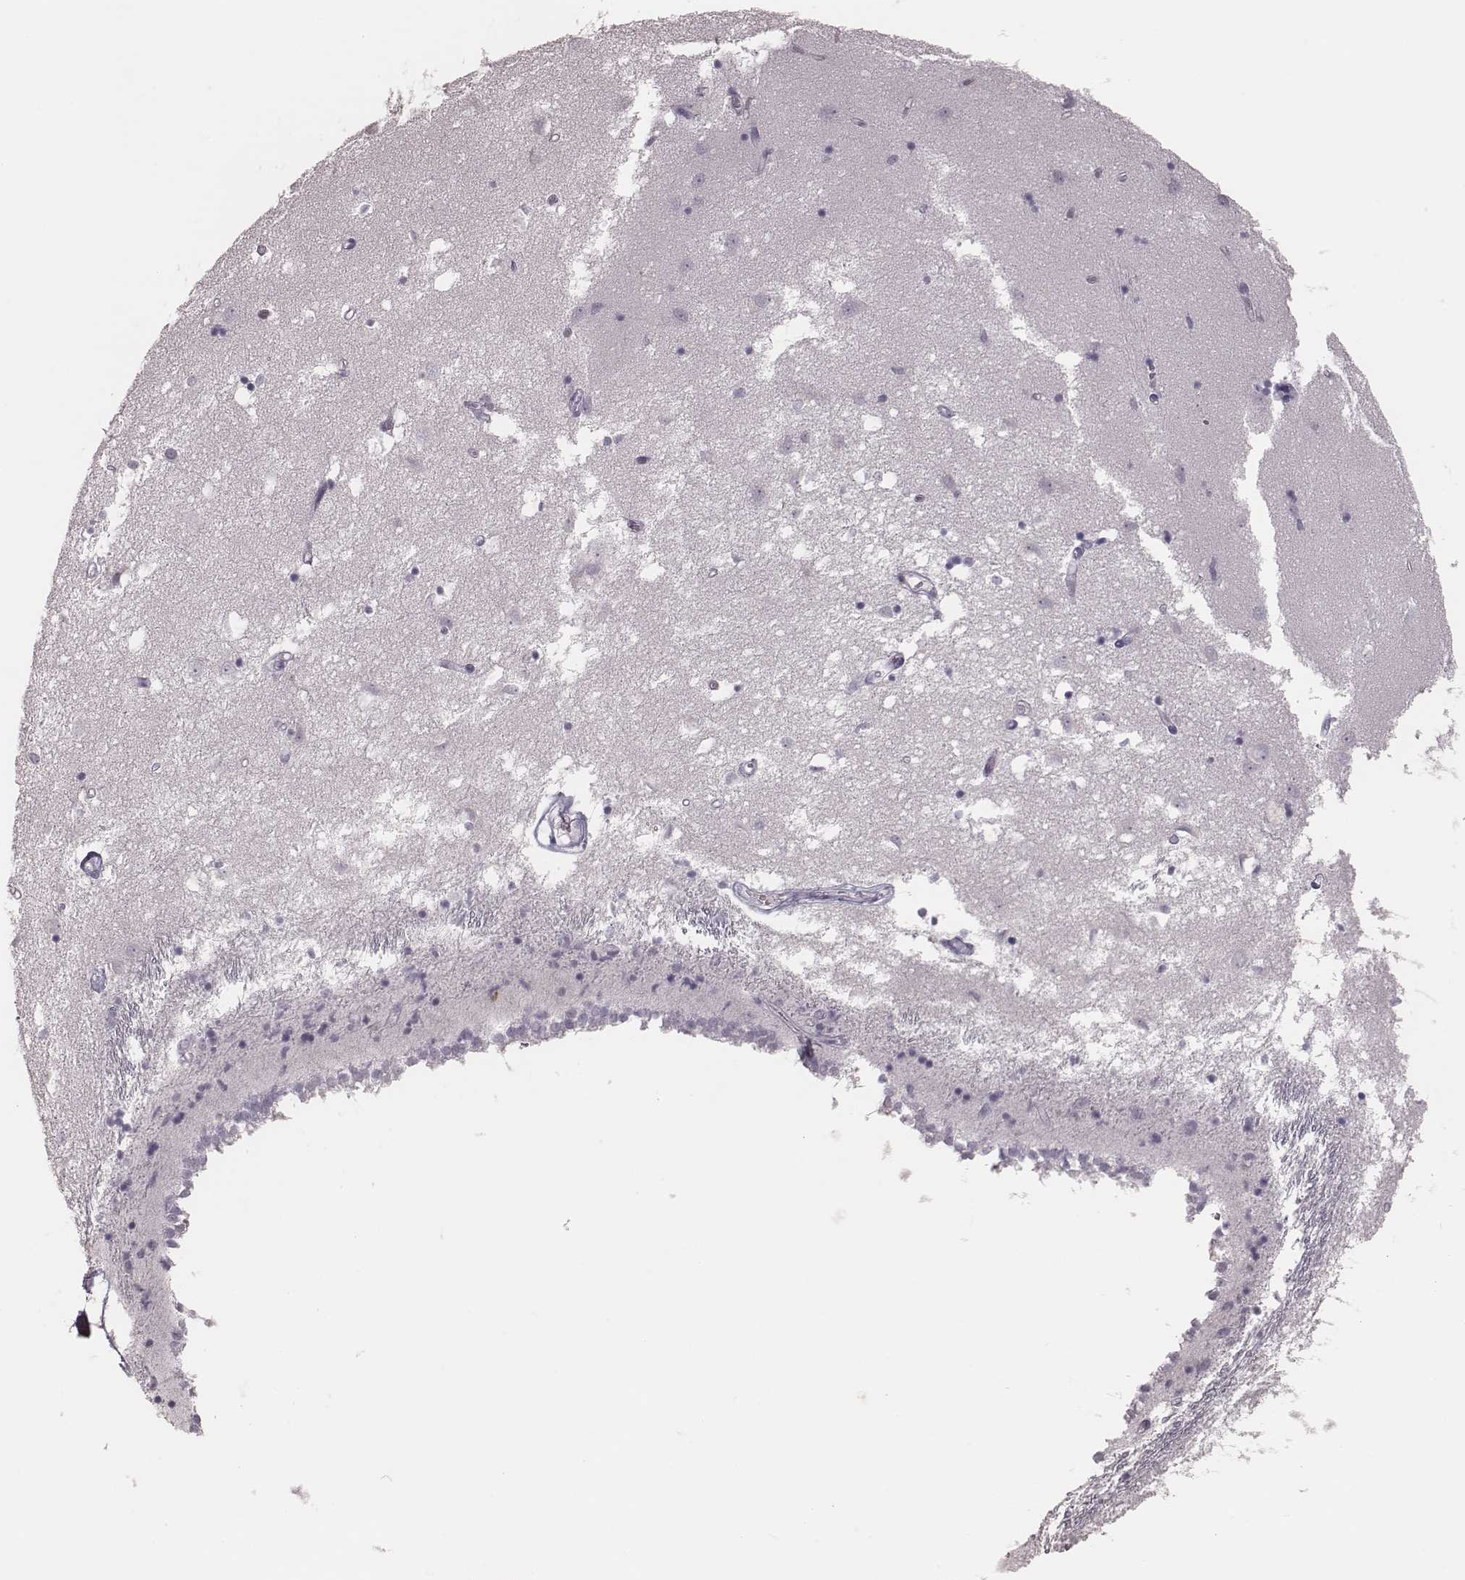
{"staining": {"intensity": "negative", "quantity": "none", "location": "none"}, "tissue": "caudate", "cell_type": "Glial cells", "image_type": "normal", "snomed": [{"axis": "morphology", "description": "Normal tissue, NOS"}, {"axis": "topography", "description": "Lateral ventricle wall"}], "caption": "Histopathology image shows no significant protein positivity in glial cells of benign caudate. (Stains: DAB (3,3'-diaminobenzidine) immunohistochemistry (IHC) with hematoxylin counter stain, Microscopy: brightfield microscopy at high magnification).", "gene": "PDCD1", "patient": {"sex": "male", "age": 54}}